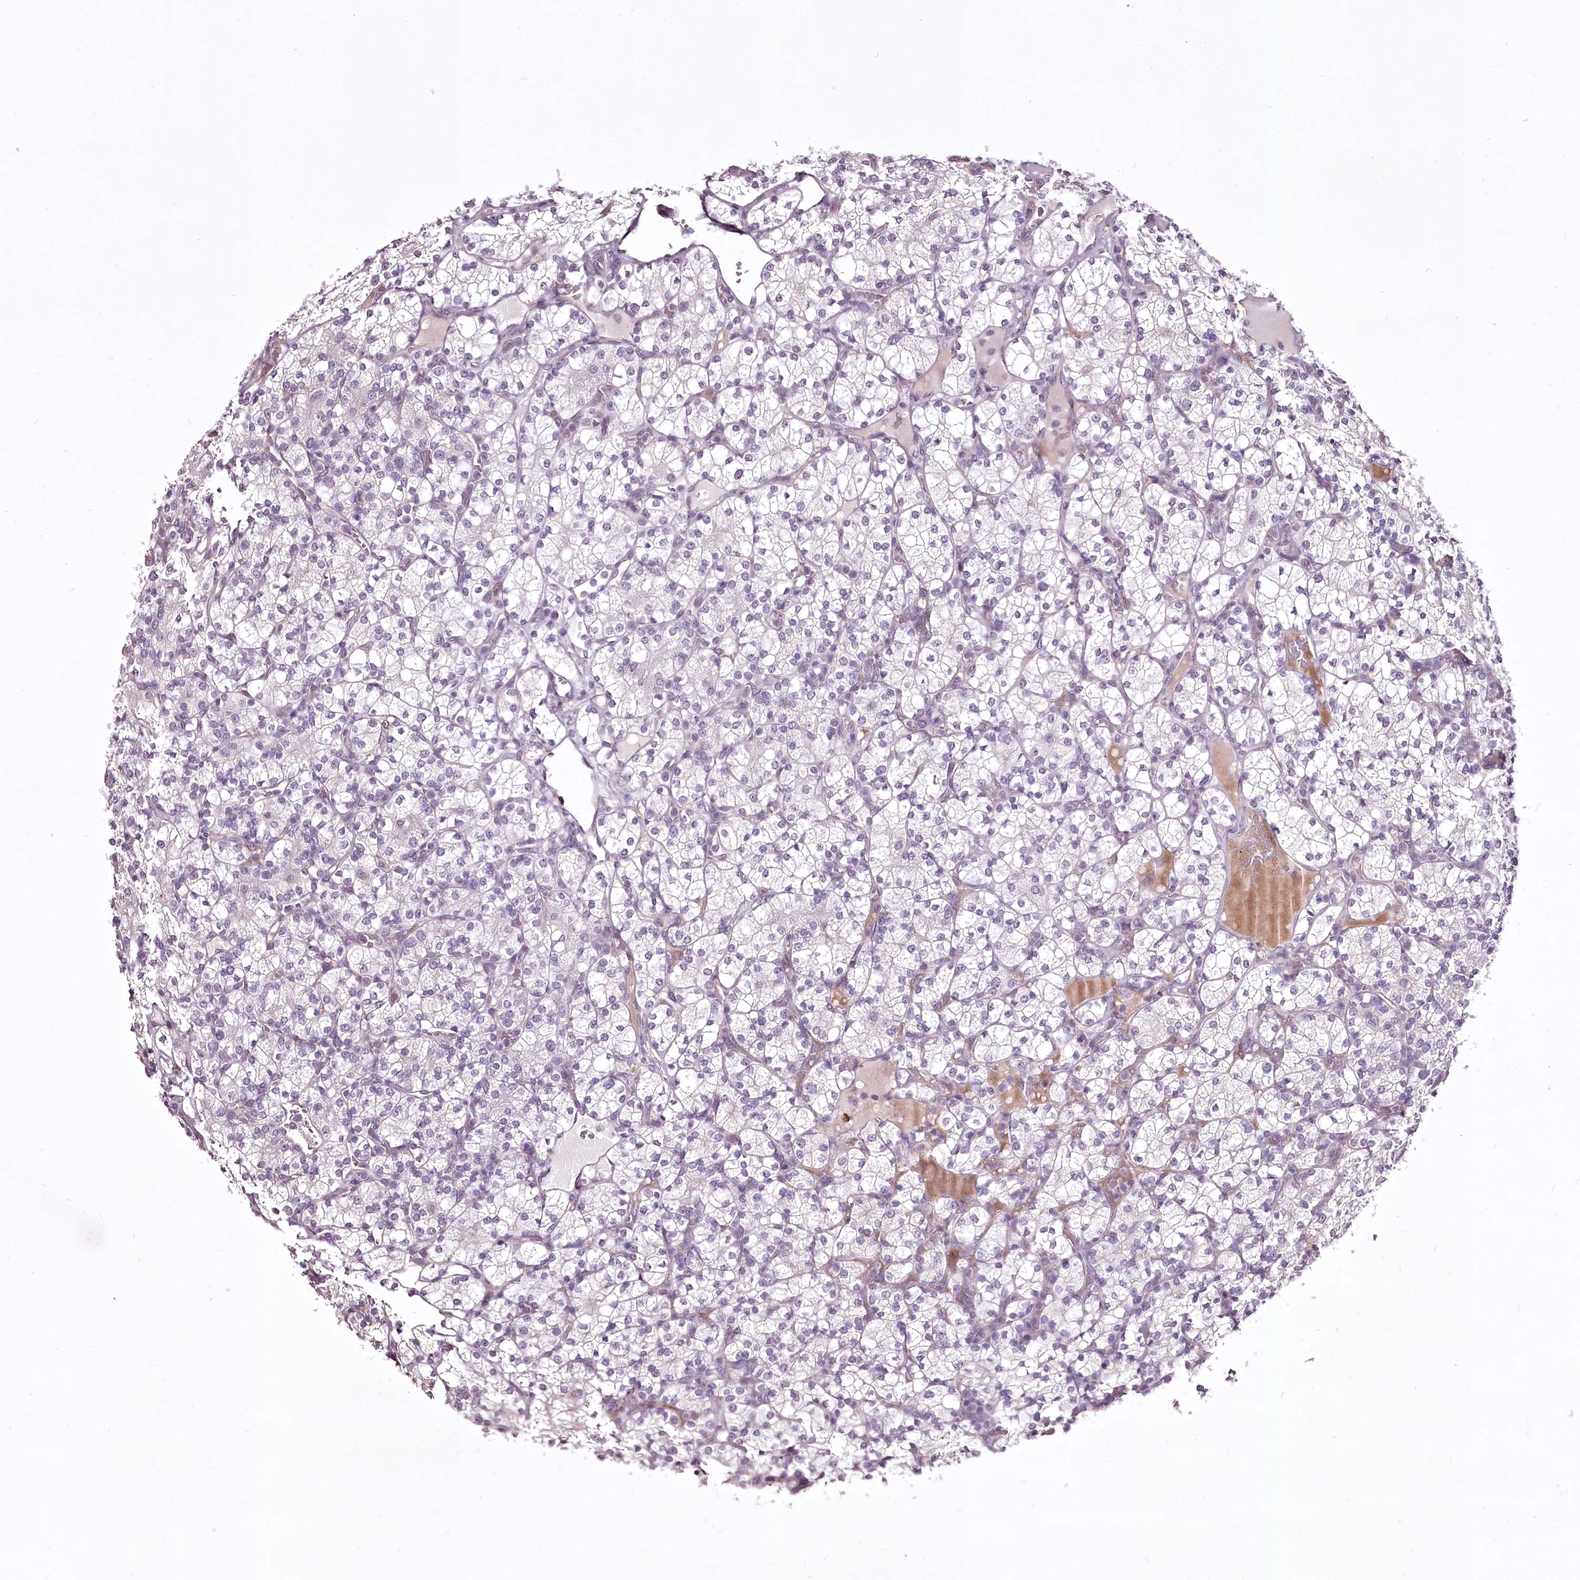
{"staining": {"intensity": "negative", "quantity": "none", "location": "none"}, "tissue": "renal cancer", "cell_type": "Tumor cells", "image_type": "cancer", "snomed": [{"axis": "morphology", "description": "Adenocarcinoma, NOS"}, {"axis": "topography", "description": "Kidney"}], "caption": "Immunohistochemistry of renal cancer displays no positivity in tumor cells. The staining is performed using DAB (3,3'-diaminobenzidine) brown chromogen with nuclei counter-stained in using hematoxylin.", "gene": "C1orf56", "patient": {"sex": "male", "age": 77}}